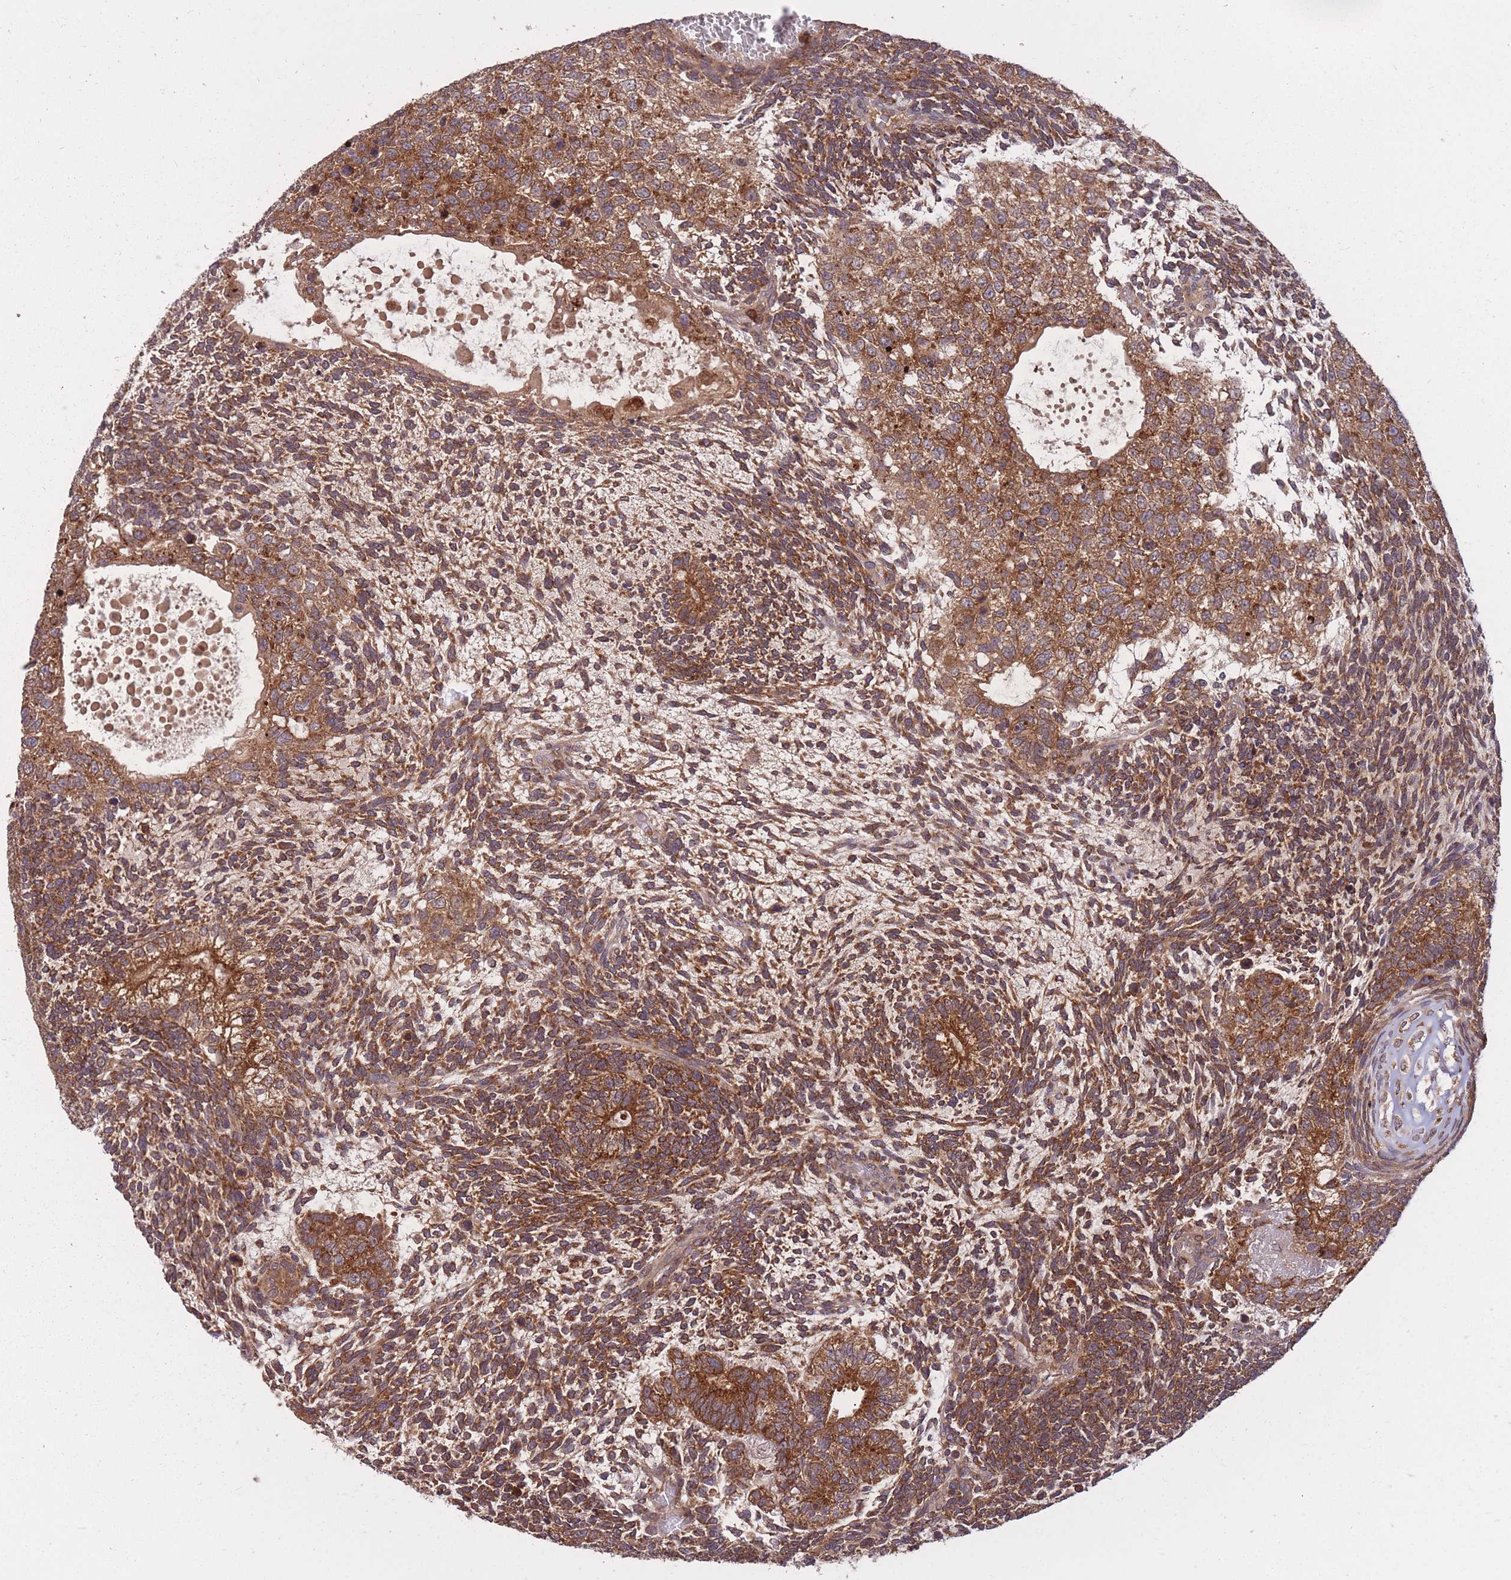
{"staining": {"intensity": "strong", "quantity": ">75%", "location": "cytoplasmic/membranous"}, "tissue": "testis cancer", "cell_type": "Tumor cells", "image_type": "cancer", "snomed": [{"axis": "morphology", "description": "Carcinoma, Embryonal, NOS"}, {"axis": "topography", "description": "Testis"}], "caption": "A photomicrograph of human testis cancer (embryonal carcinoma) stained for a protein exhibits strong cytoplasmic/membranous brown staining in tumor cells.", "gene": "IGF2BP2", "patient": {"sex": "male", "age": 23}}